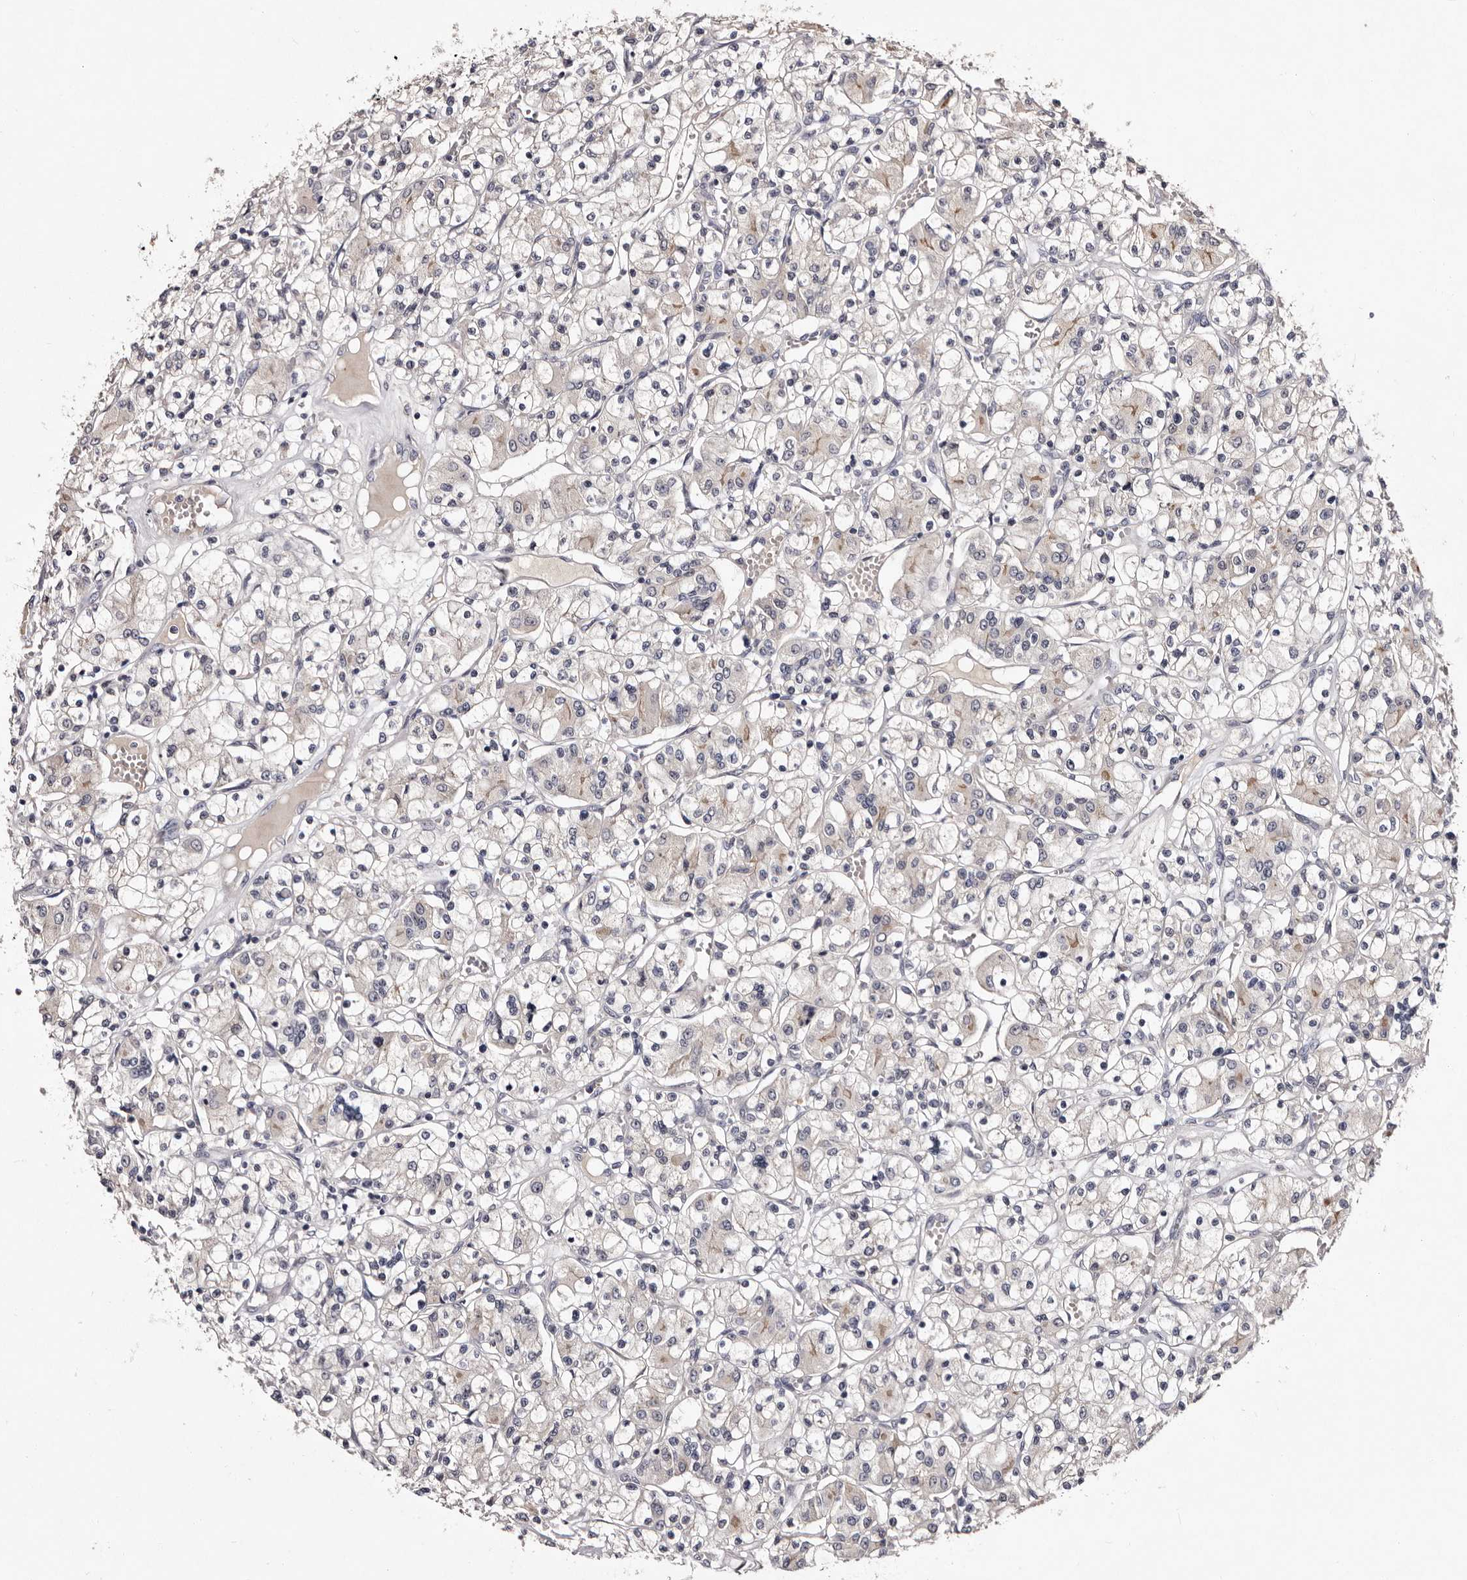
{"staining": {"intensity": "negative", "quantity": "none", "location": "none"}, "tissue": "renal cancer", "cell_type": "Tumor cells", "image_type": "cancer", "snomed": [{"axis": "morphology", "description": "Adenocarcinoma, NOS"}, {"axis": "topography", "description": "Kidney"}], "caption": "Renal cancer (adenocarcinoma) was stained to show a protein in brown. There is no significant positivity in tumor cells. (Stains: DAB immunohistochemistry with hematoxylin counter stain, Microscopy: brightfield microscopy at high magnification).", "gene": "LANCL2", "patient": {"sex": "female", "age": 59}}